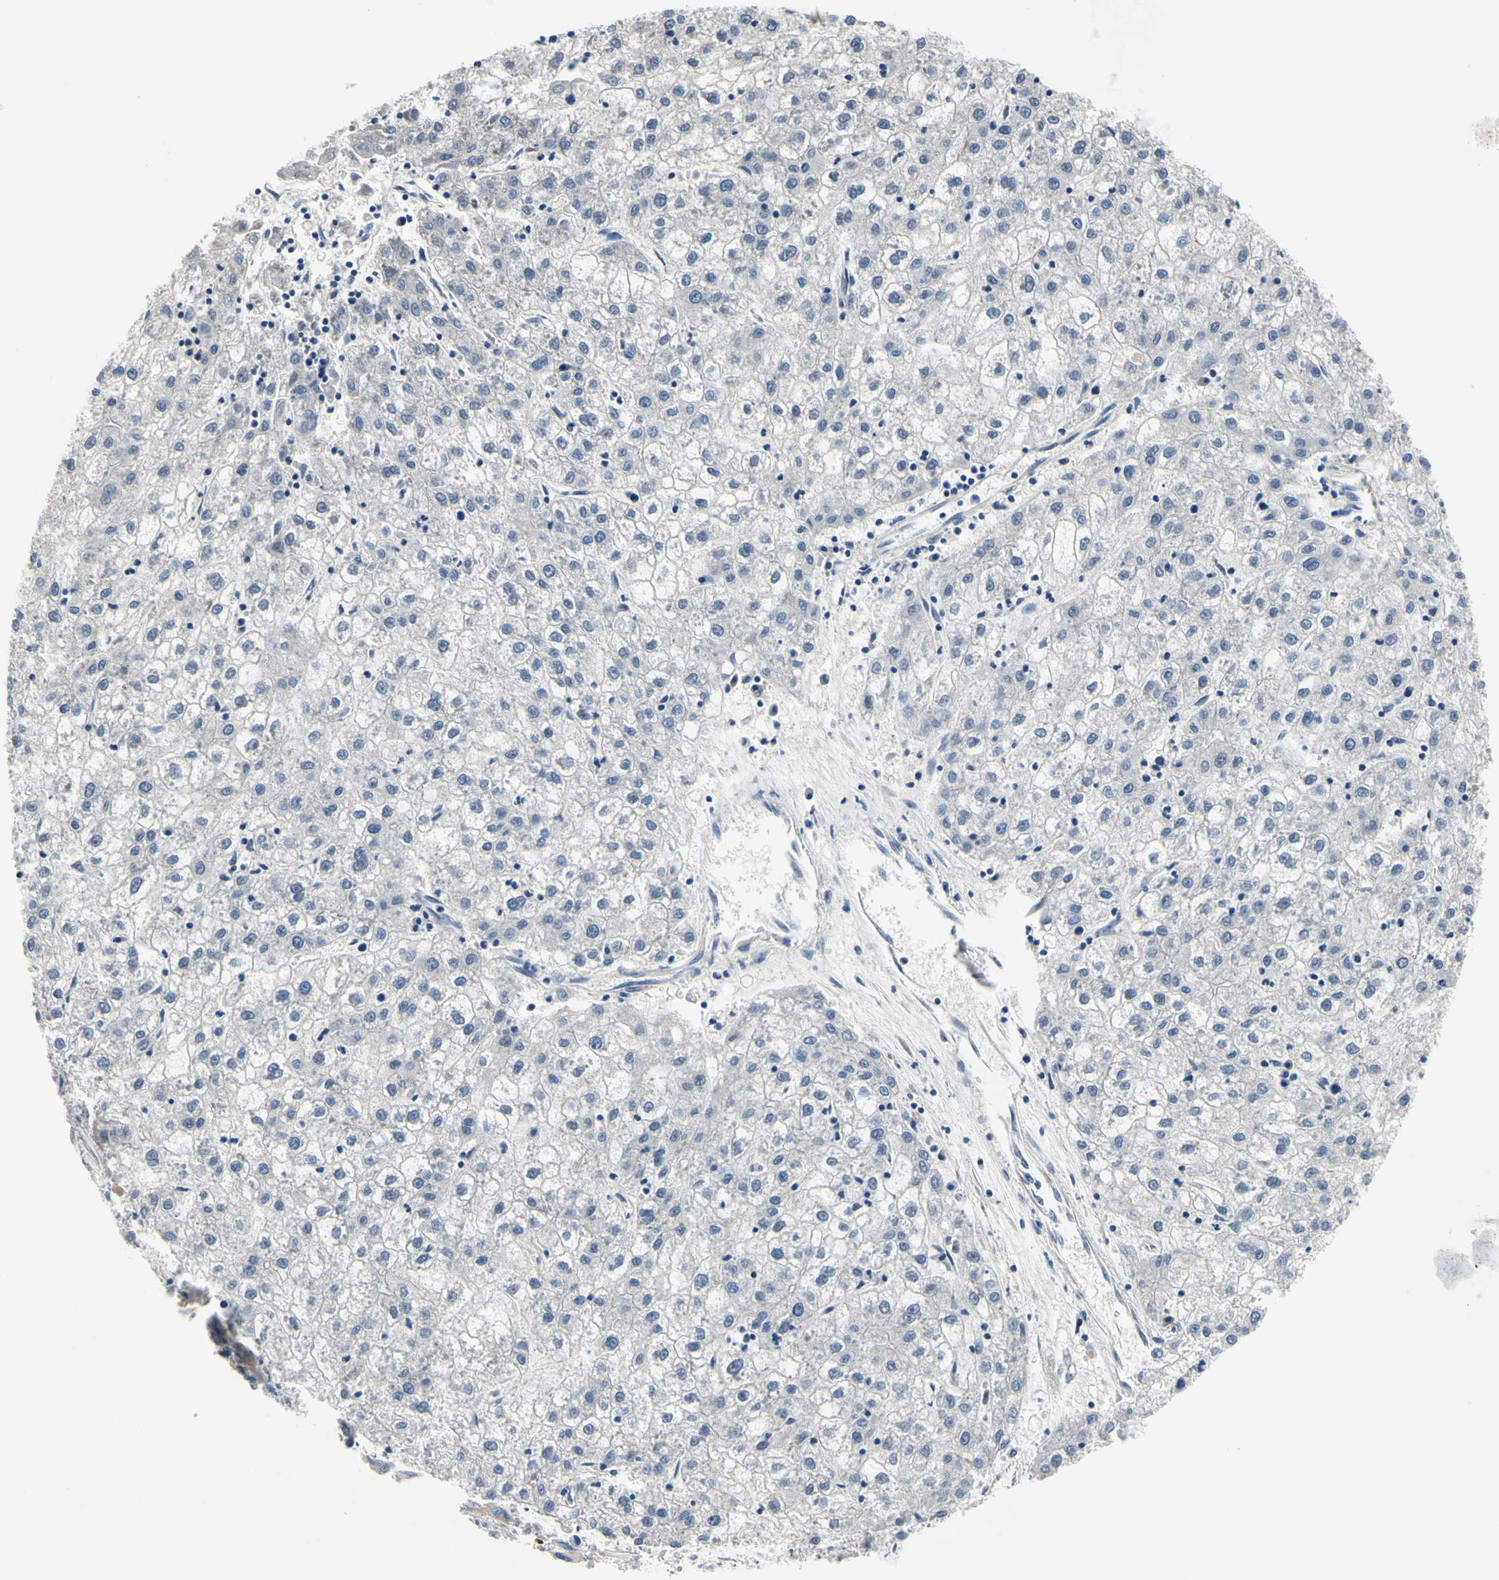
{"staining": {"intensity": "negative", "quantity": "none", "location": "none"}, "tissue": "liver cancer", "cell_type": "Tumor cells", "image_type": "cancer", "snomed": [{"axis": "morphology", "description": "Carcinoma, Hepatocellular, NOS"}, {"axis": "topography", "description": "Liver"}], "caption": "Immunohistochemistry image of neoplastic tissue: human liver hepatocellular carcinoma stained with DAB demonstrates no significant protein expression in tumor cells.", "gene": "PRKAR2B", "patient": {"sex": "male", "age": 72}}